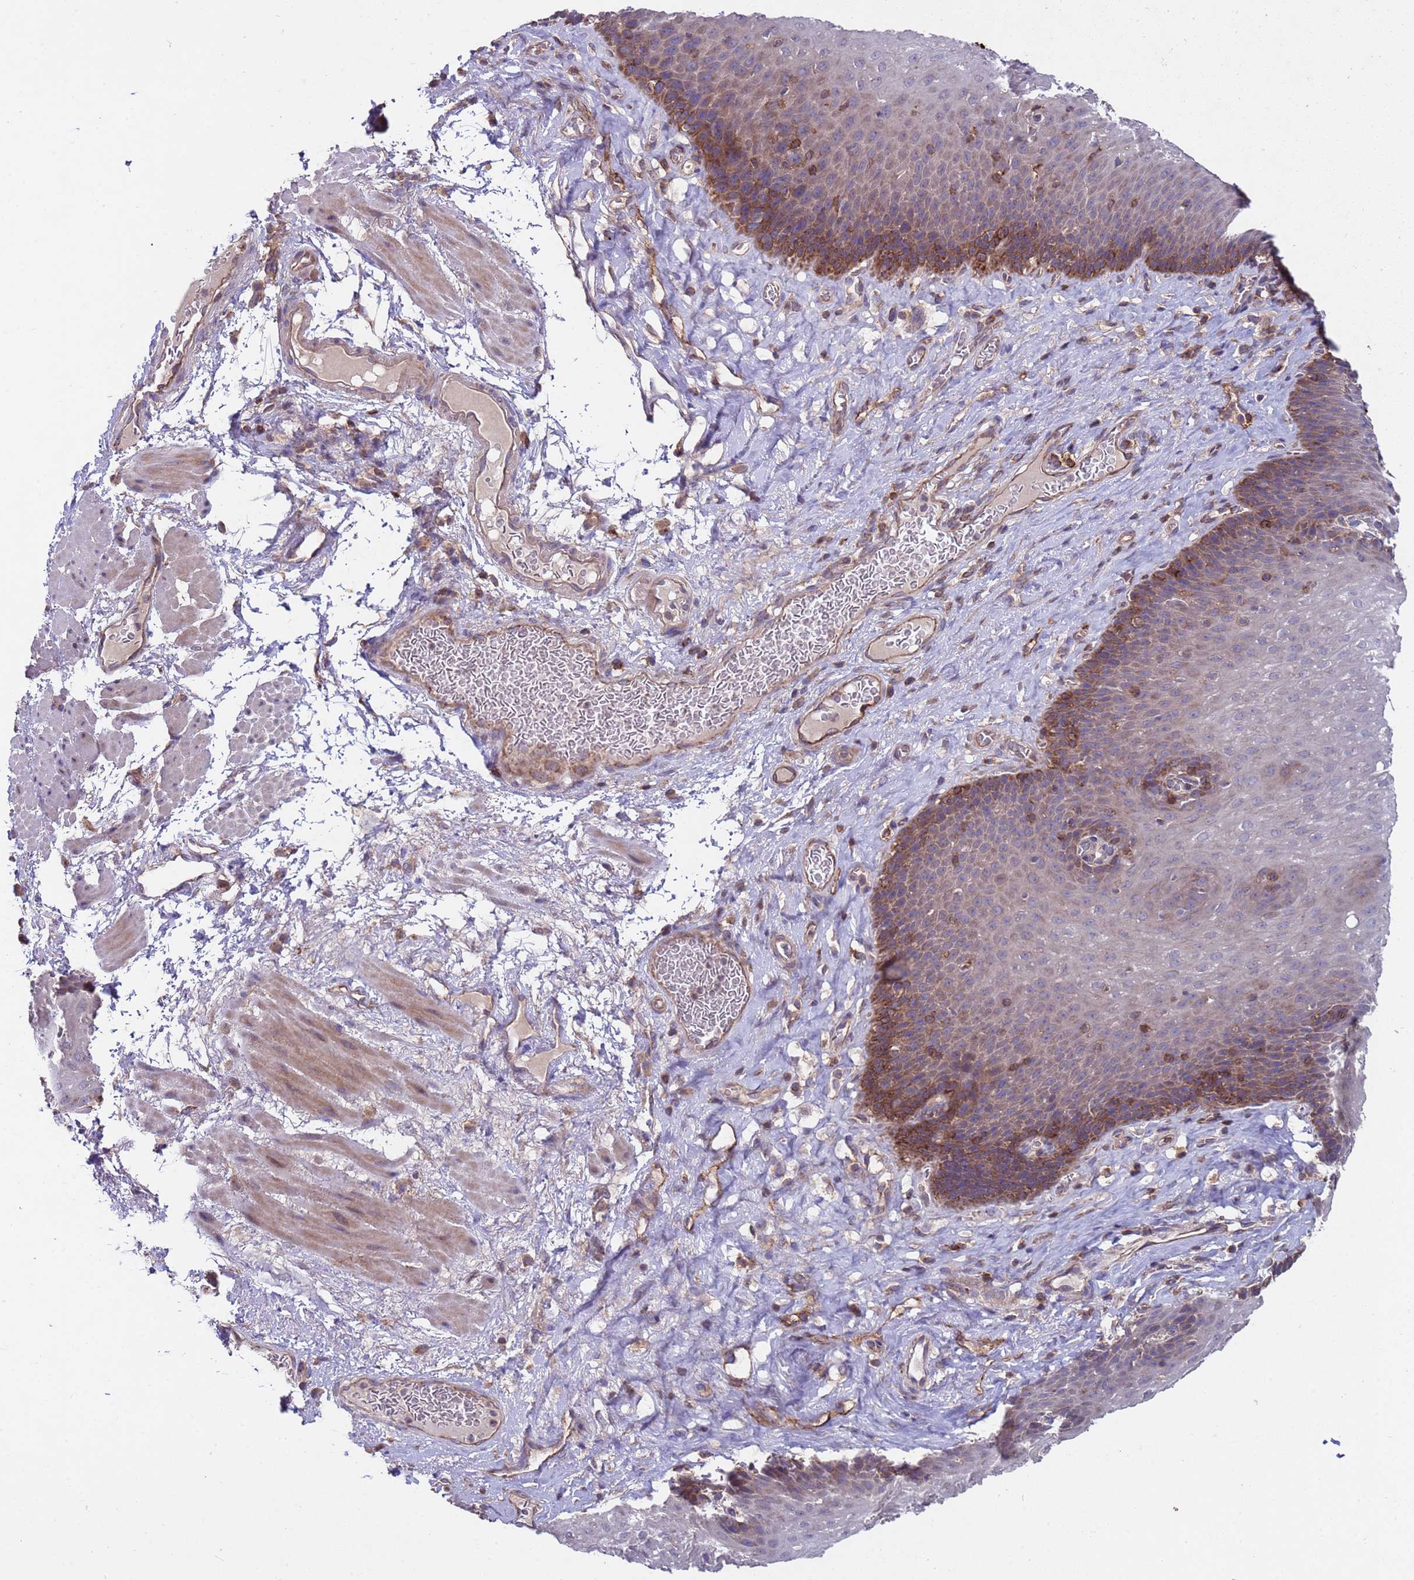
{"staining": {"intensity": "moderate", "quantity": "<25%", "location": "cytoplasmic/membranous"}, "tissue": "esophagus", "cell_type": "Squamous epithelial cells", "image_type": "normal", "snomed": [{"axis": "morphology", "description": "Normal tissue, NOS"}, {"axis": "topography", "description": "Esophagus"}], "caption": "Immunohistochemistry of unremarkable esophagus demonstrates low levels of moderate cytoplasmic/membranous positivity in approximately <25% of squamous epithelial cells. (DAB IHC with brightfield microscopy, high magnification).", "gene": "ACAD8", "patient": {"sex": "male", "age": 60}}